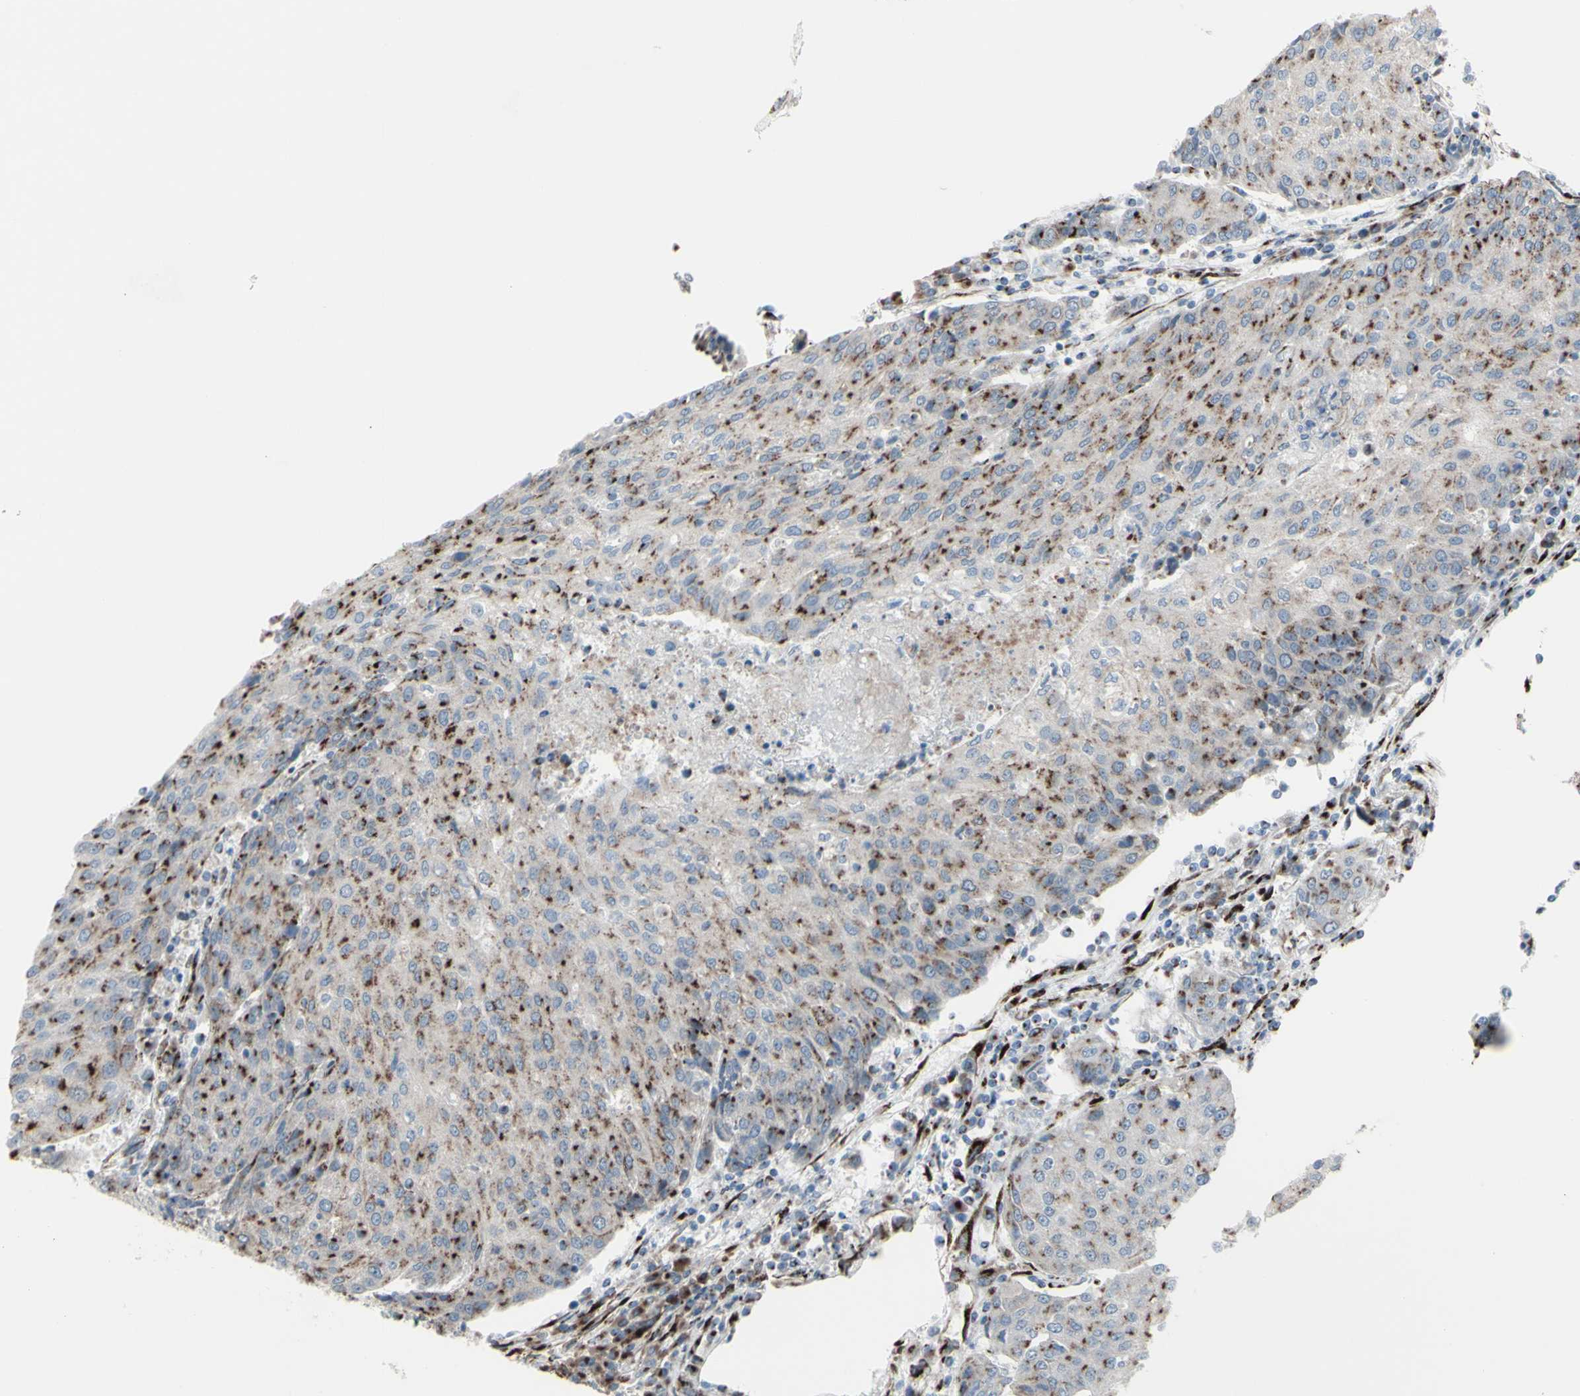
{"staining": {"intensity": "strong", "quantity": "25%-75%", "location": "cytoplasmic/membranous"}, "tissue": "urothelial cancer", "cell_type": "Tumor cells", "image_type": "cancer", "snomed": [{"axis": "morphology", "description": "Urothelial carcinoma, High grade"}, {"axis": "topography", "description": "Urinary bladder"}], "caption": "Protein staining of urothelial carcinoma (high-grade) tissue exhibits strong cytoplasmic/membranous expression in about 25%-75% of tumor cells. (Stains: DAB in brown, nuclei in blue, Microscopy: brightfield microscopy at high magnification).", "gene": "GLG1", "patient": {"sex": "female", "age": 85}}